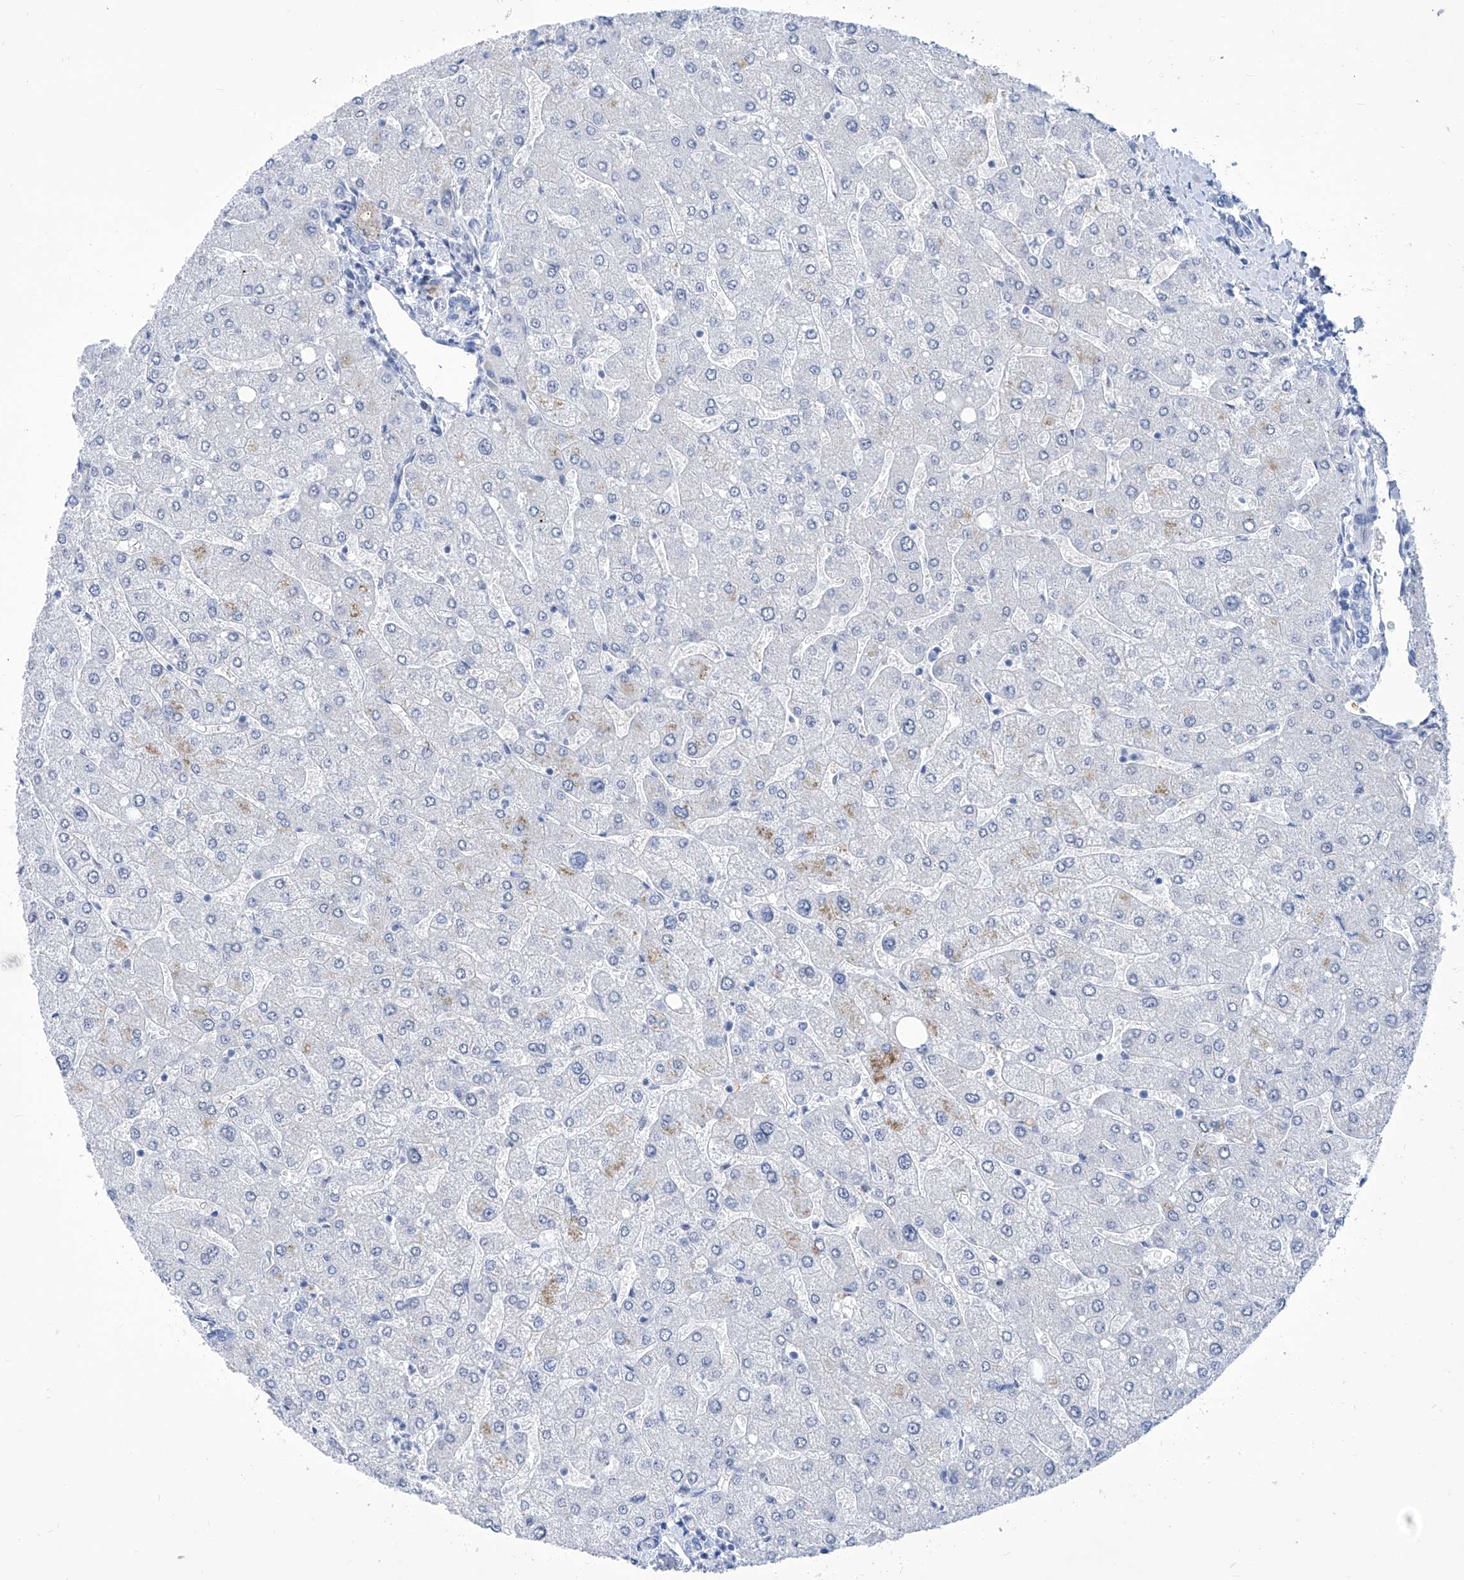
{"staining": {"intensity": "negative", "quantity": "none", "location": "none"}, "tissue": "liver", "cell_type": "Cholangiocytes", "image_type": "normal", "snomed": [{"axis": "morphology", "description": "Normal tissue, NOS"}, {"axis": "topography", "description": "Liver"}], "caption": "Immunohistochemistry (IHC) of unremarkable human liver demonstrates no staining in cholangiocytes. (DAB (3,3'-diaminobenzidine) immunohistochemistry (IHC), high magnification).", "gene": "SART1", "patient": {"sex": "male", "age": 55}}